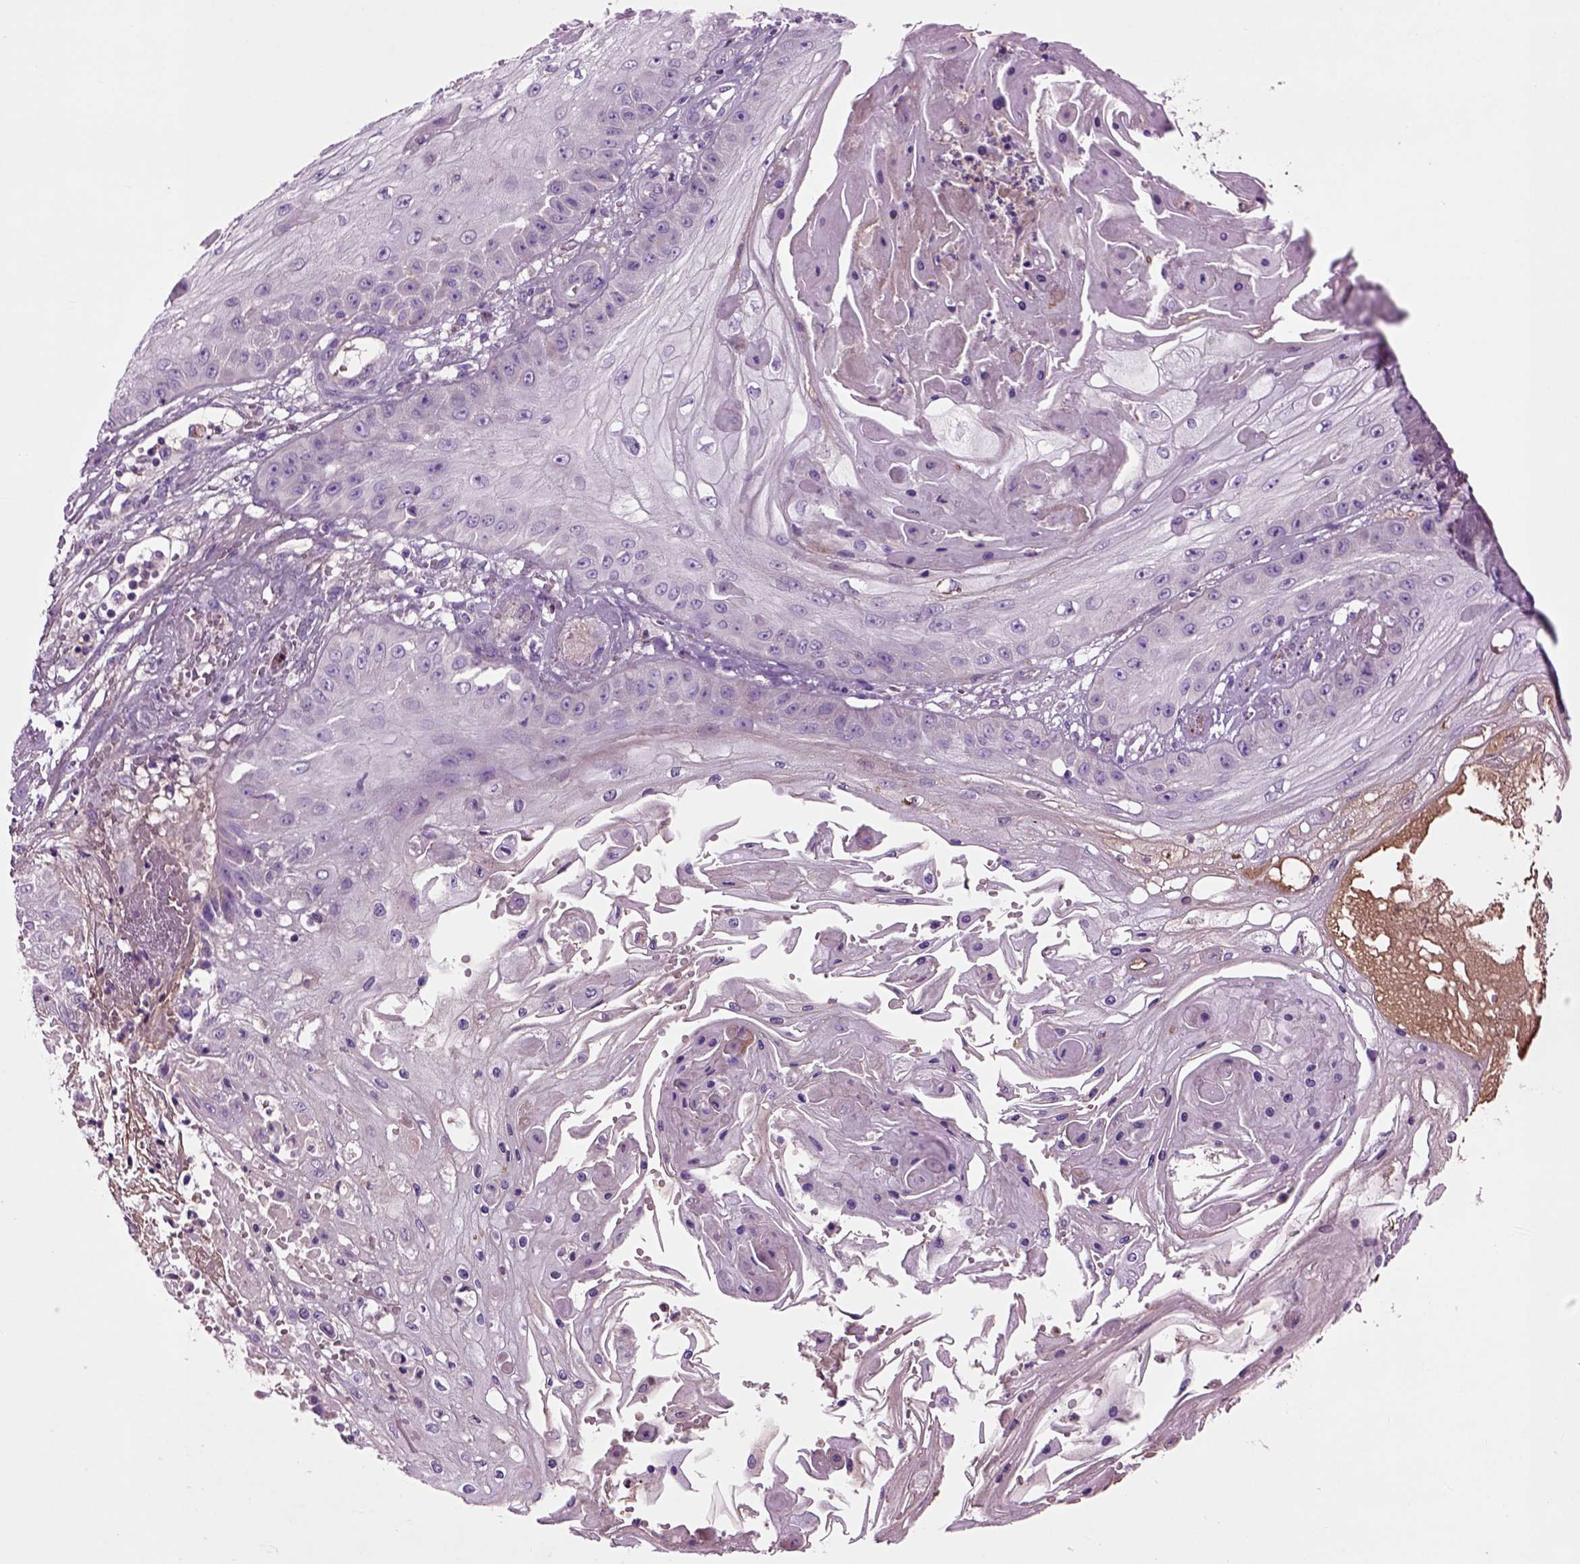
{"staining": {"intensity": "negative", "quantity": "none", "location": "none"}, "tissue": "skin cancer", "cell_type": "Tumor cells", "image_type": "cancer", "snomed": [{"axis": "morphology", "description": "Squamous cell carcinoma, NOS"}, {"axis": "topography", "description": "Skin"}], "caption": "A high-resolution micrograph shows immunohistochemistry (IHC) staining of skin squamous cell carcinoma, which displays no significant expression in tumor cells.", "gene": "SPON1", "patient": {"sex": "male", "age": 70}}